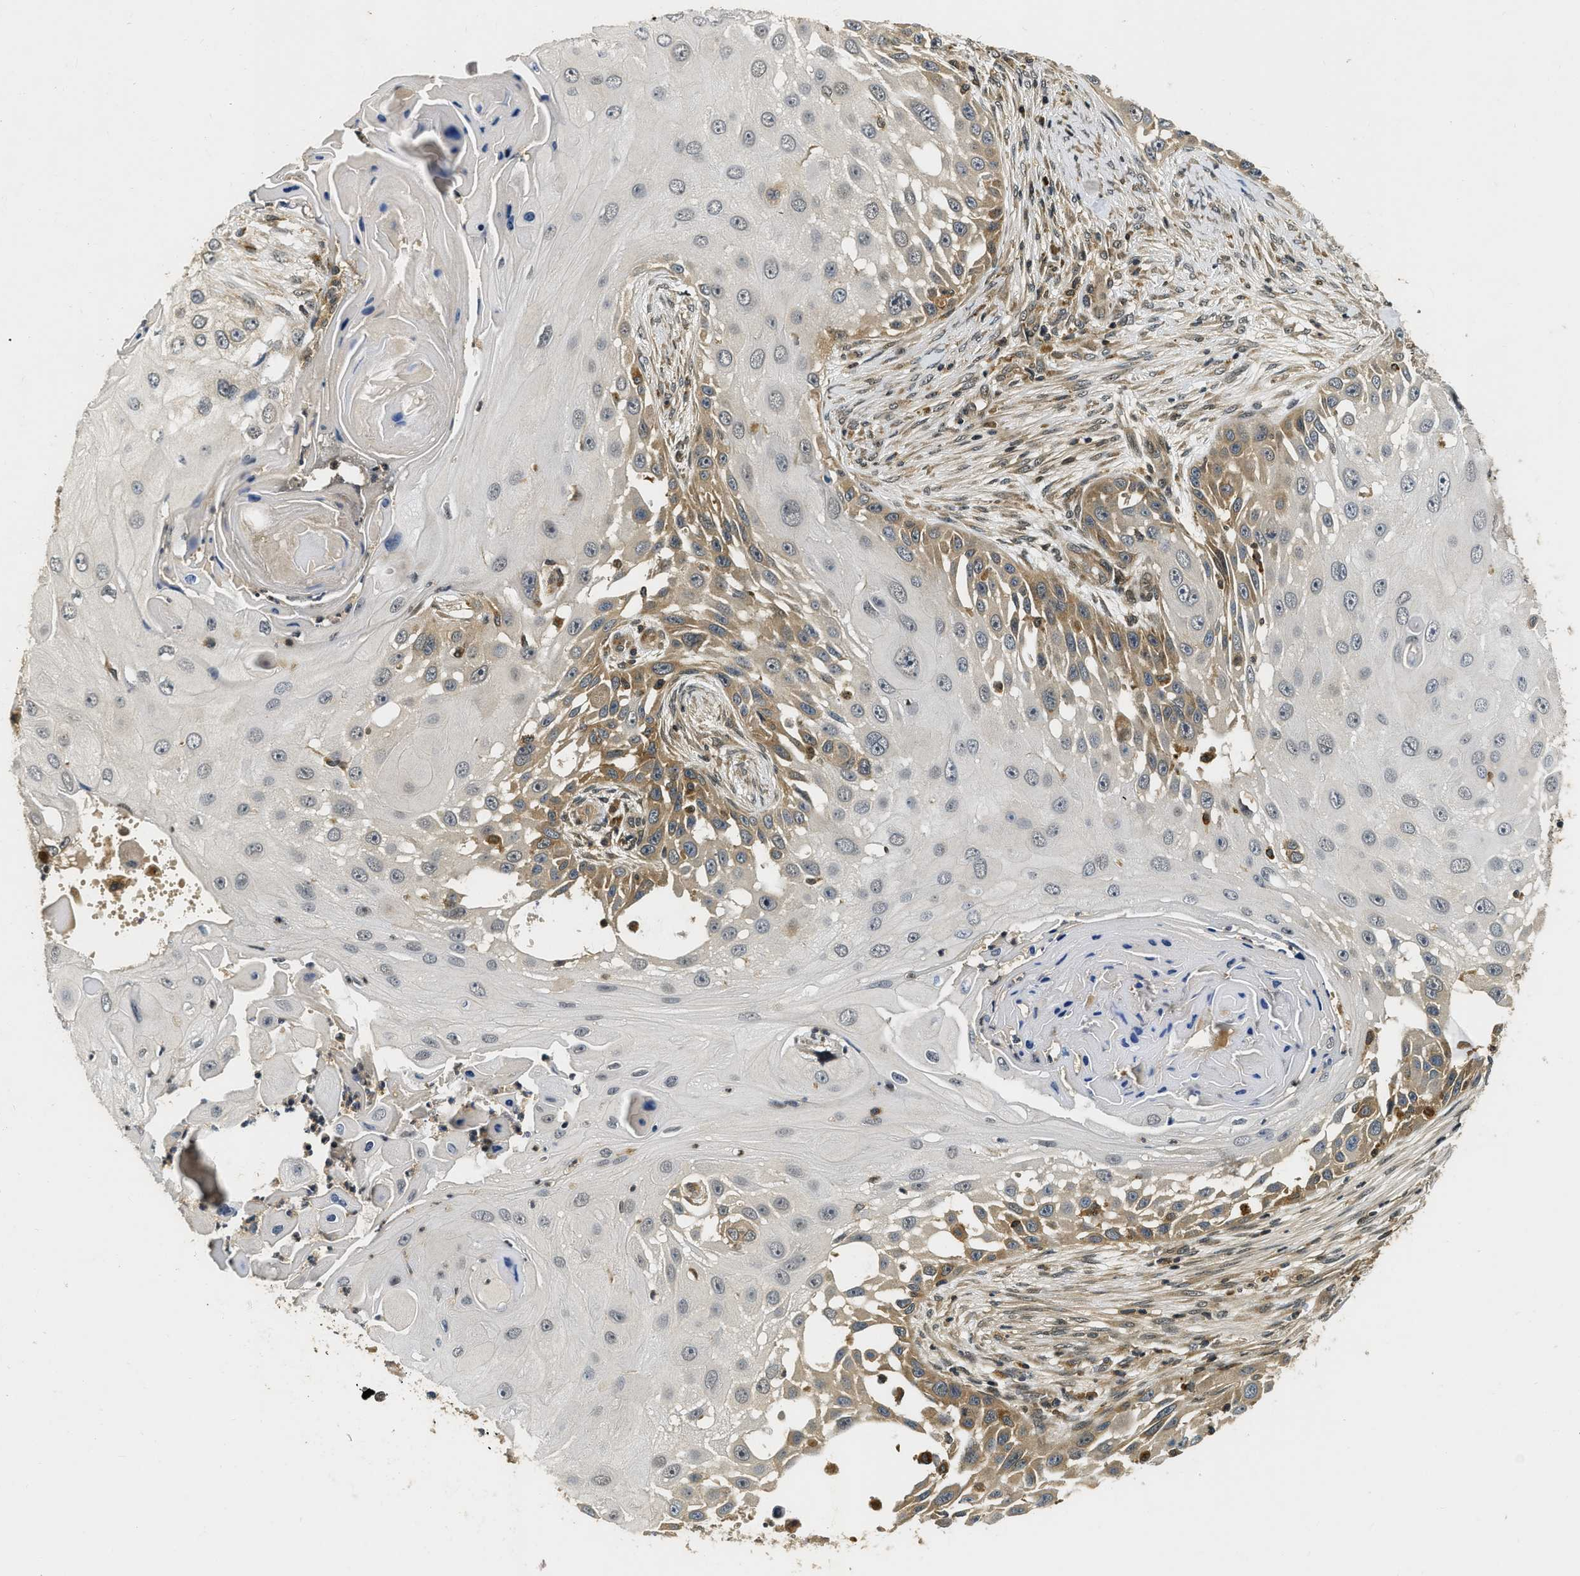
{"staining": {"intensity": "moderate", "quantity": "<25%", "location": "cytoplasmic/membranous"}, "tissue": "skin cancer", "cell_type": "Tumor cells", "image_type": "cancer", "snomed": [{"axis": "morphology", "description": "Squamous cell carcinoma, NOS"}, {"axis": "topography", "description": "Skin"}], "caption": "Human skin cancer stained with a protein marker shows moderate staining in tumor cells.", "gene": "ADSL", "patient": {"sex": "female", "age": 44}}